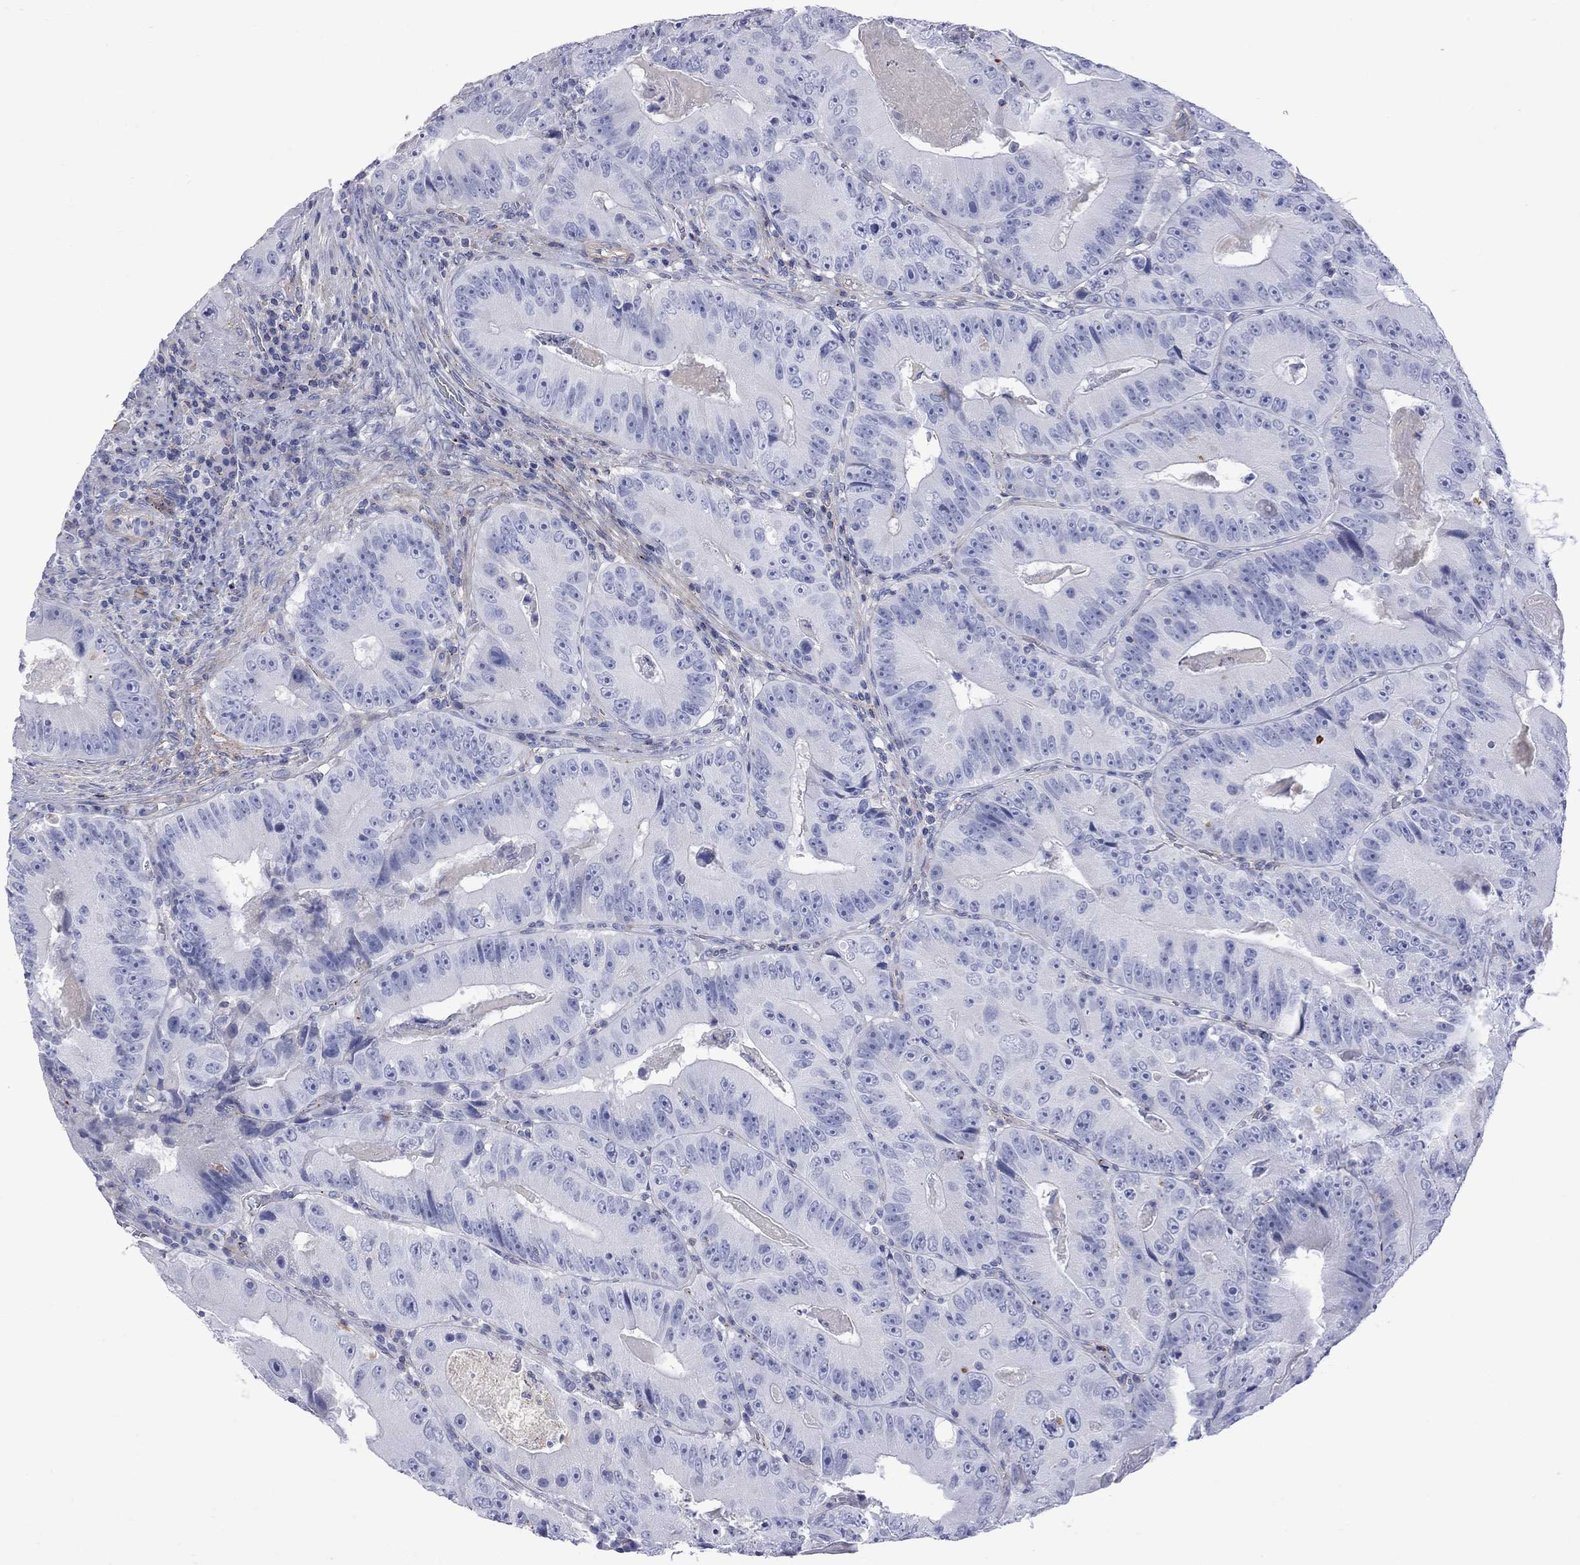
{"staining": {"intensity": "negative", "quantity": "none", "location": "none"}, "tissue": "colorectal cancer", "cell_type": "Tumor cells", "image_type": "cancer", "snomed": [{"axis": "morphology", "description": "Adenocarcinoma, NOS"}, {"axis": "topography", "description": "Colon"}], "caption": "Immunohistochemistry of colorectal cancer reveals no expression in tumor cells. The staining is performed using DAB brown chromogen with nuclei counter-stained in using hematoxylin.", "gene": "S100A3", "patient": {"sex": "female", "age": 86}}